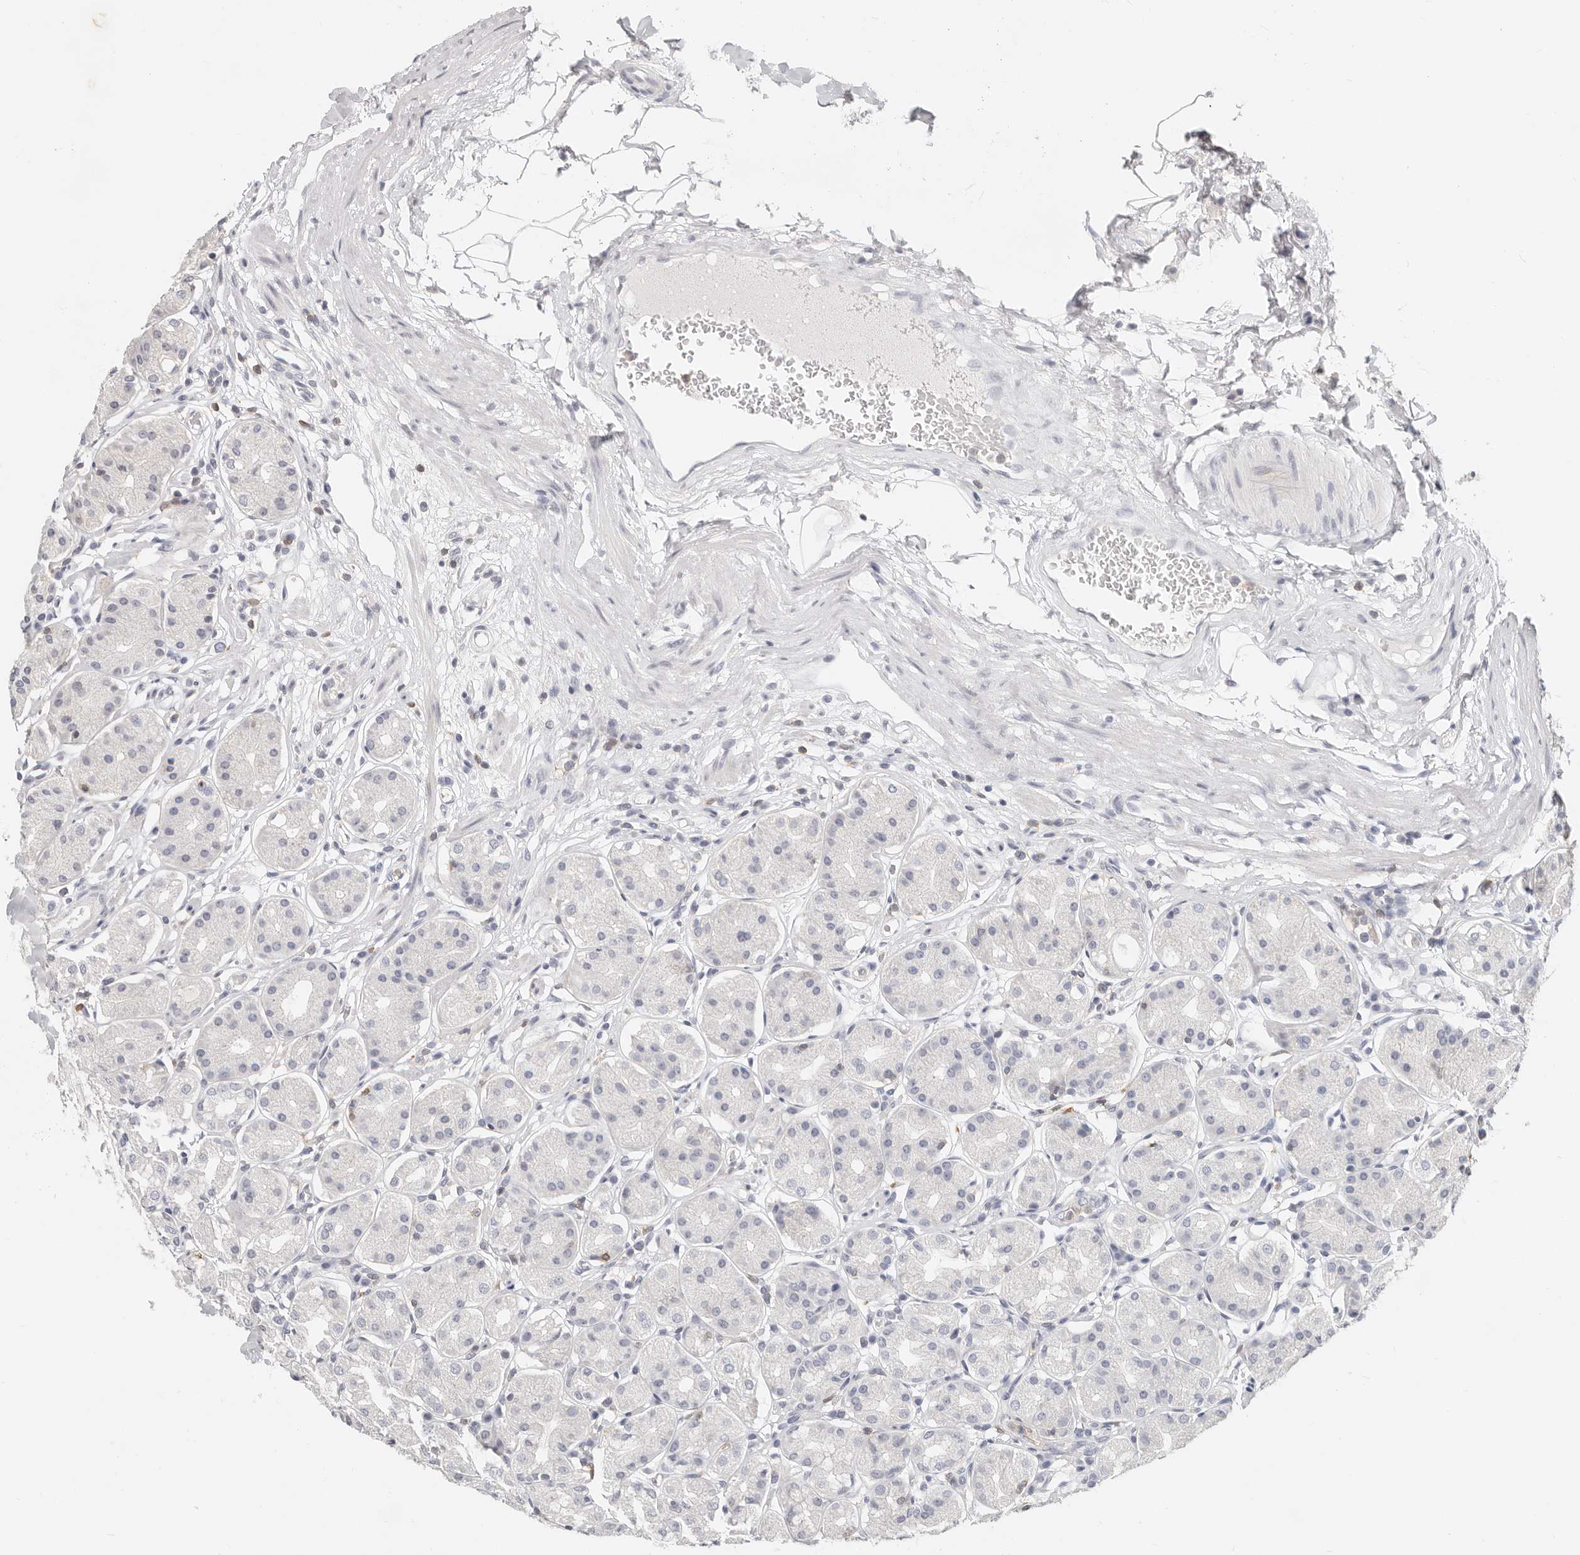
{"staining": {"intensity": "negative", "quantity": "none", "location": "none"}, "tissue": "stomach", "cell_type": "Glandular cells", "image_type": "normal", "snomed": [{"axis": "morphology", "description": "Normal tissue, NOS"}, {"axis": "topography", "description": "Stomach"}, {"axis": "topography", "description": "Stomach, lower"}], "caption": "An IHC micrograph of benign stomach is shown. There is no staining in glandular cells of stomach. (DAB (3,3'-diaminobenzidine) immunohistochemistry (IHC), high magnification).", "gene": "TMEM63B", "patient": {"sex": "female", "age": 56}}